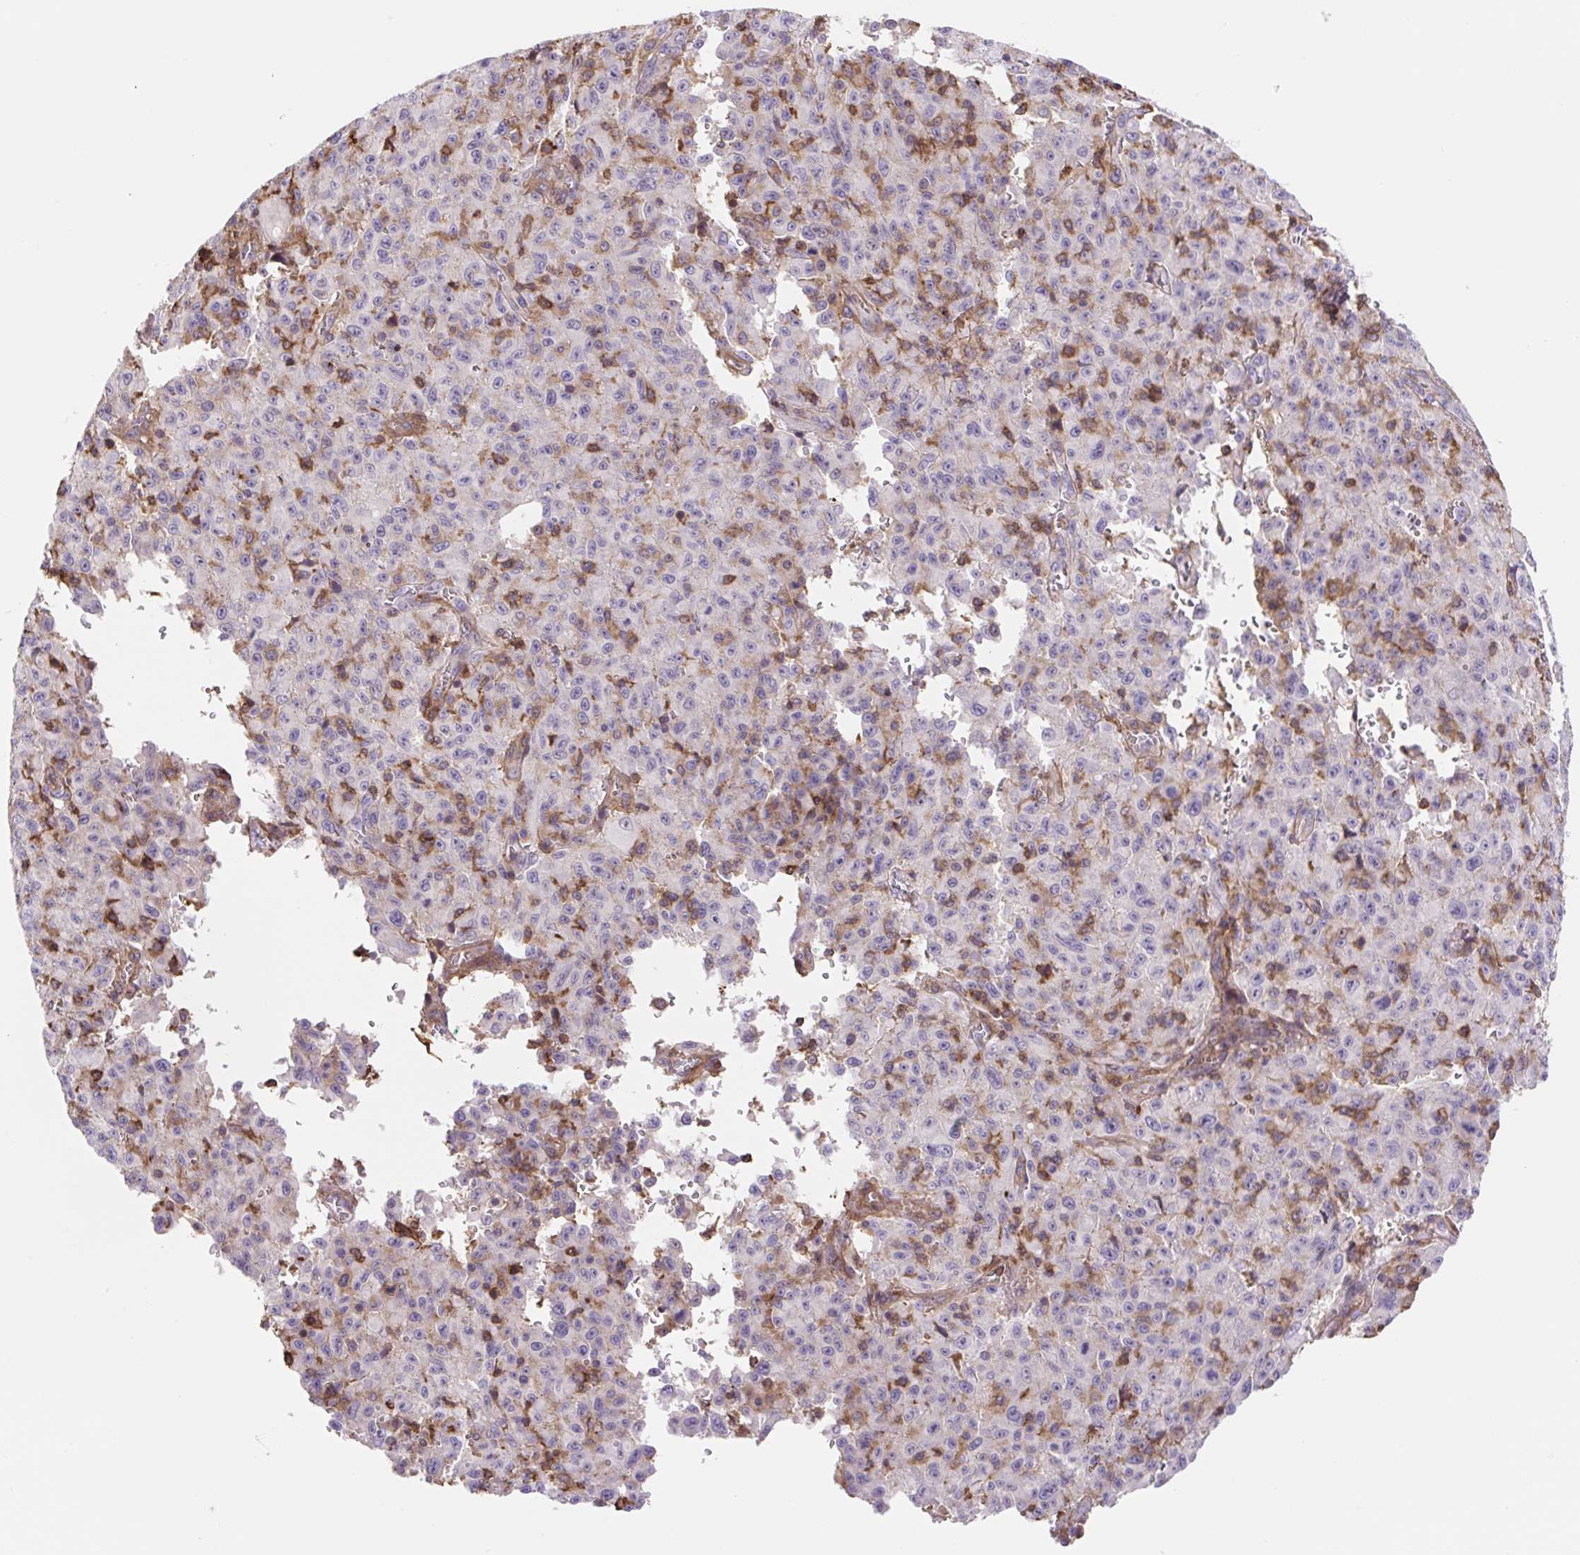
{"staining": {"intensity": "negative", "quantity": "none", "location": "none"}, "tissue": "melanoma", "cell_type": "Tumor cells", "image_type": "cancer", "snomed": [{"axis": "morphology", "description": "Malignant melanoma, NOS"}, {"axis": "topography", "description": "Skin"}], "caption": "The immunohistochemistry (IHC) image has no significant staining in tumor cells of malignant melanoma tissue.", "gene": "TPRG1", "patient": {"sex": "male", "age": 46}}